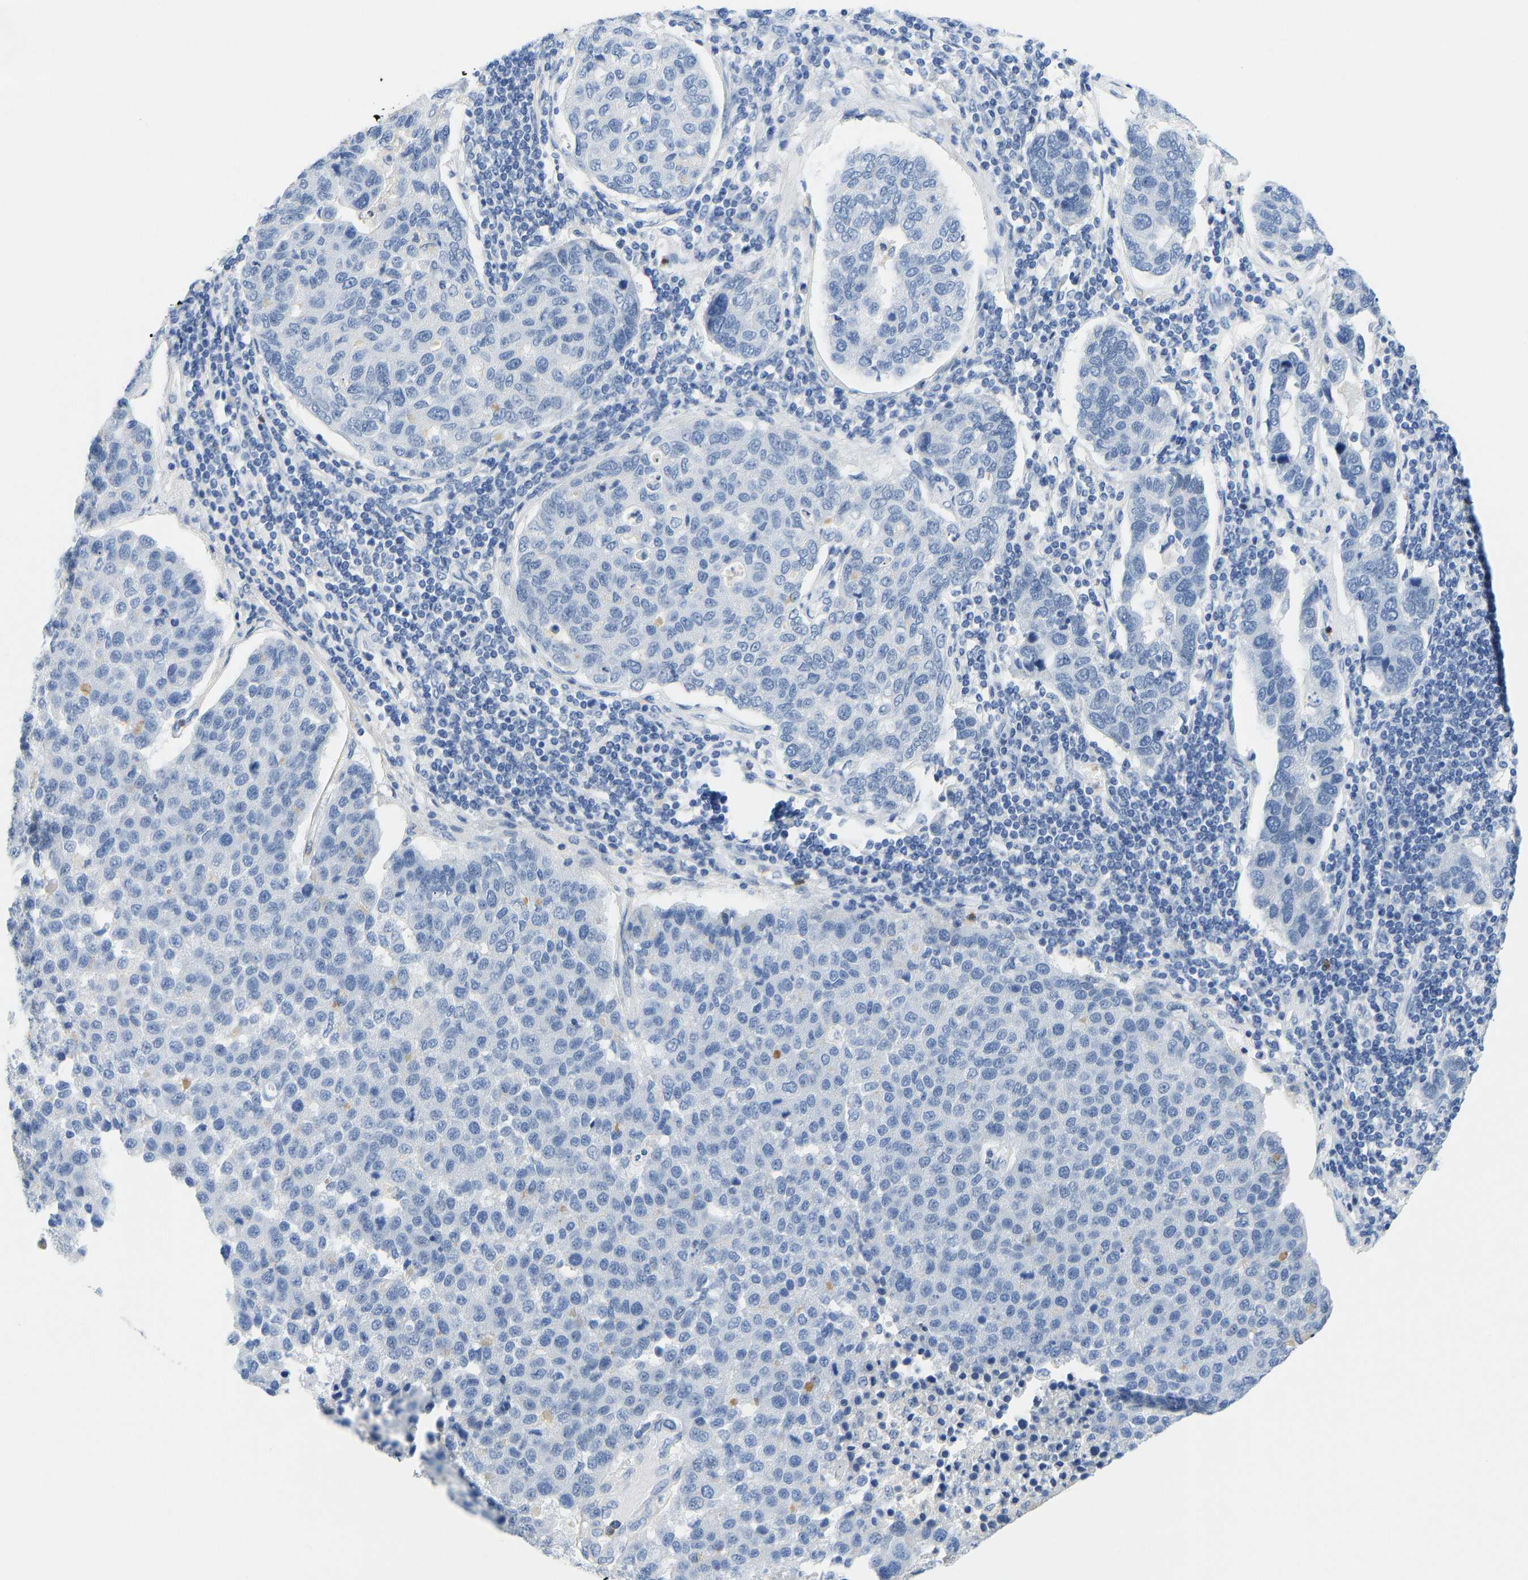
{"staining": {"intensity": "negative", "quantity": "none", "location": "none"}, "tissue": "pancreatic cancer", "cell_type": "Tumor cells", "image_type": "cancer", "snomed": [{"axis": "morphology", "description": "Adenocarcinoma, NOS"}, {"axis": "topography", "description": "Pancreas"}], "caption": "Human pancreatic adenocarcinoma stained for a protein using immunohistochemistry demonstrates no positivity in tumor cells.", "gene": "TXNDC2", "patient": {"sex": "female", "age": 61}}